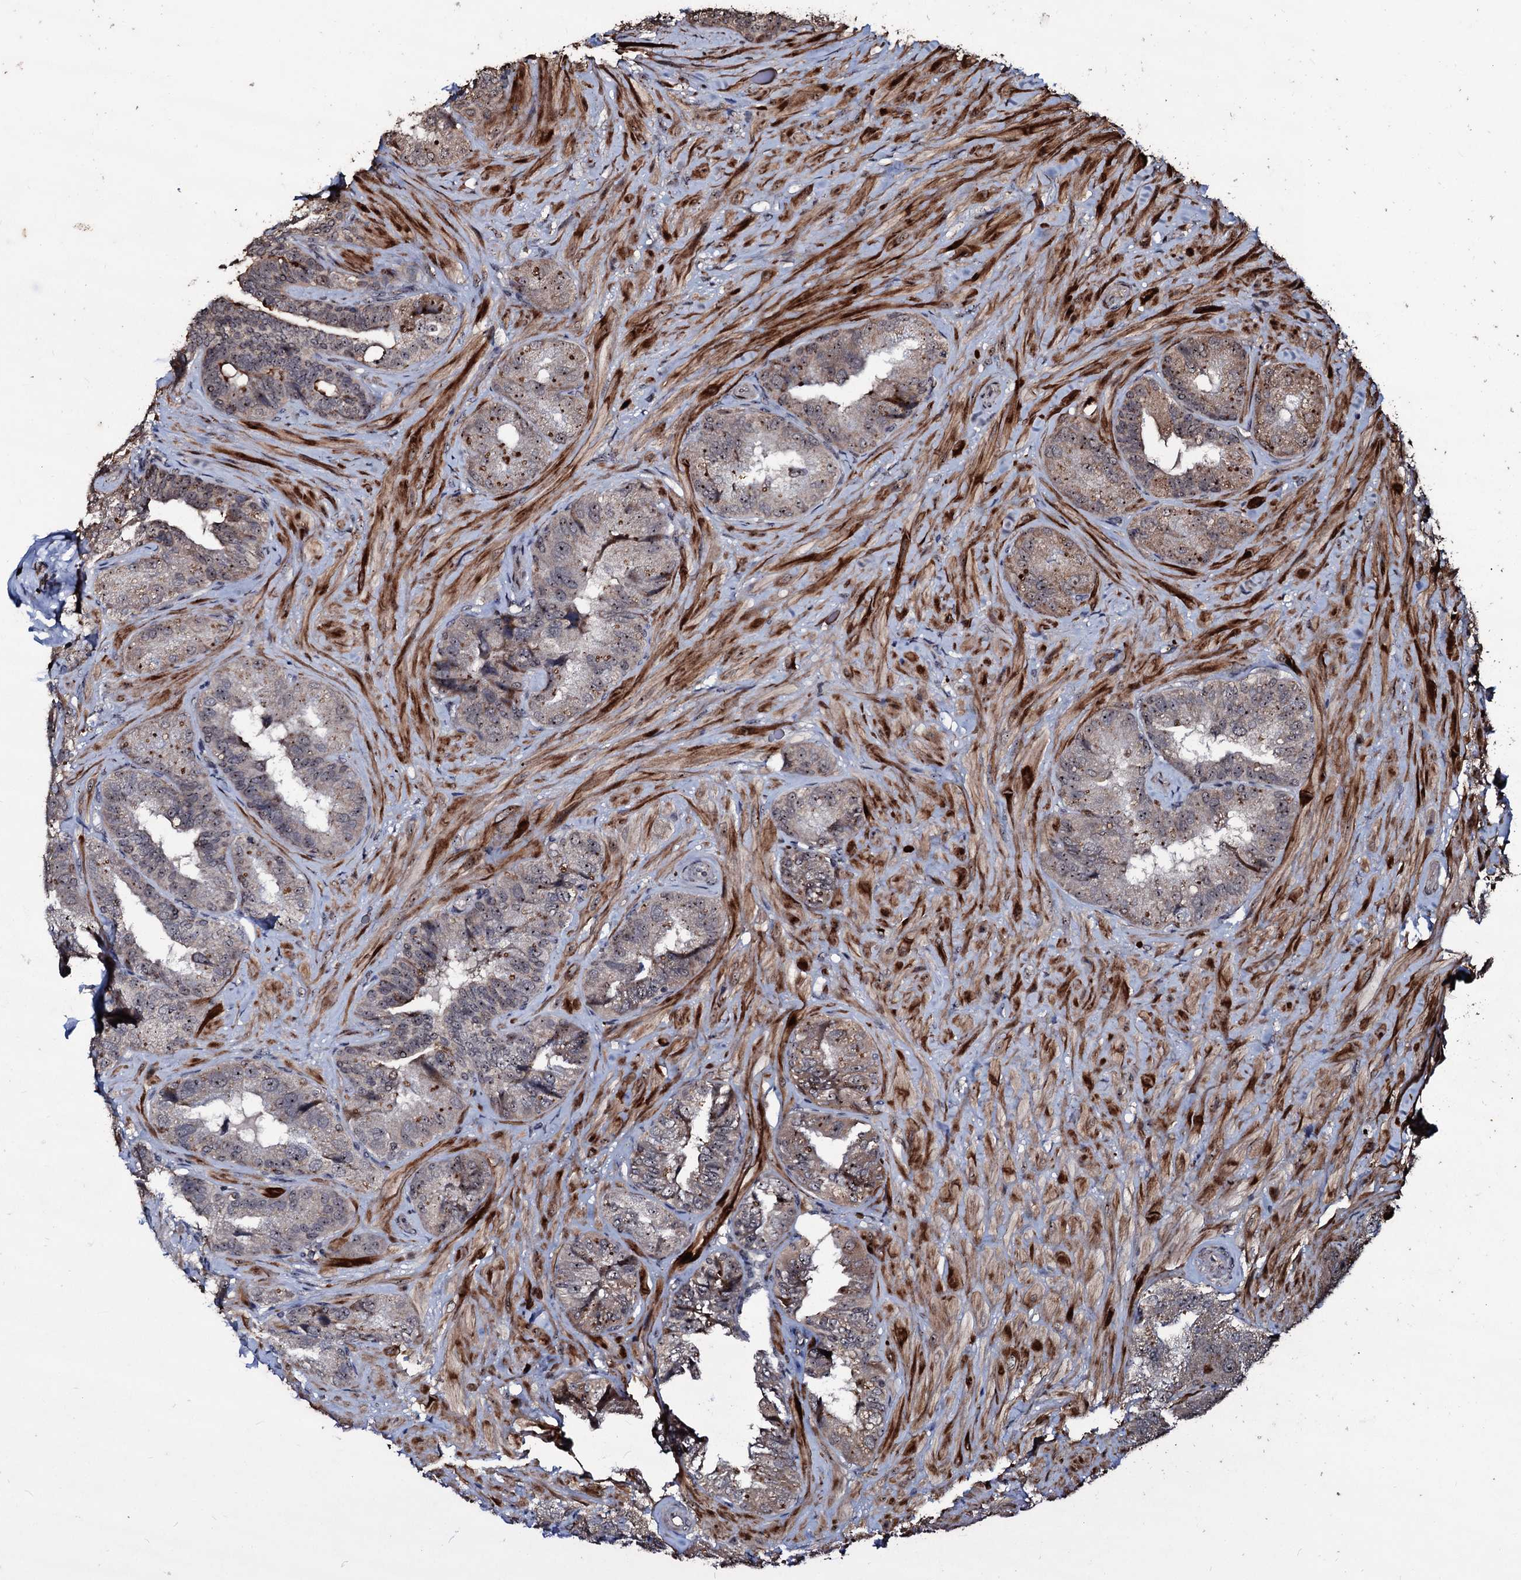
{"staining": {"intensity": "weak", "quantity": ">75%", "location": "nuclear"}, "tissue": "seminal vesicle", "cell_type": "Glandular cells", "image_type": "normal", "snomed": [{"axis": "morphology", "description": "Normal tissue, NOS"}, {"axis": "topography", "description": "Prostate and seminal vesicle, NOS"}, {"axis": "topography", "description": "Prostate"}, {"axis": "topography", "description": "Seminal veicle"}], "caption": "High-power microscopy captured an immunohistochemistry histopathology image of benign seminal vesicle, revealing weak nuclear staining in about >75% of glandular cells.", "gene": "SUPT7L", "patient": {"sex": "male", "age": 67}}